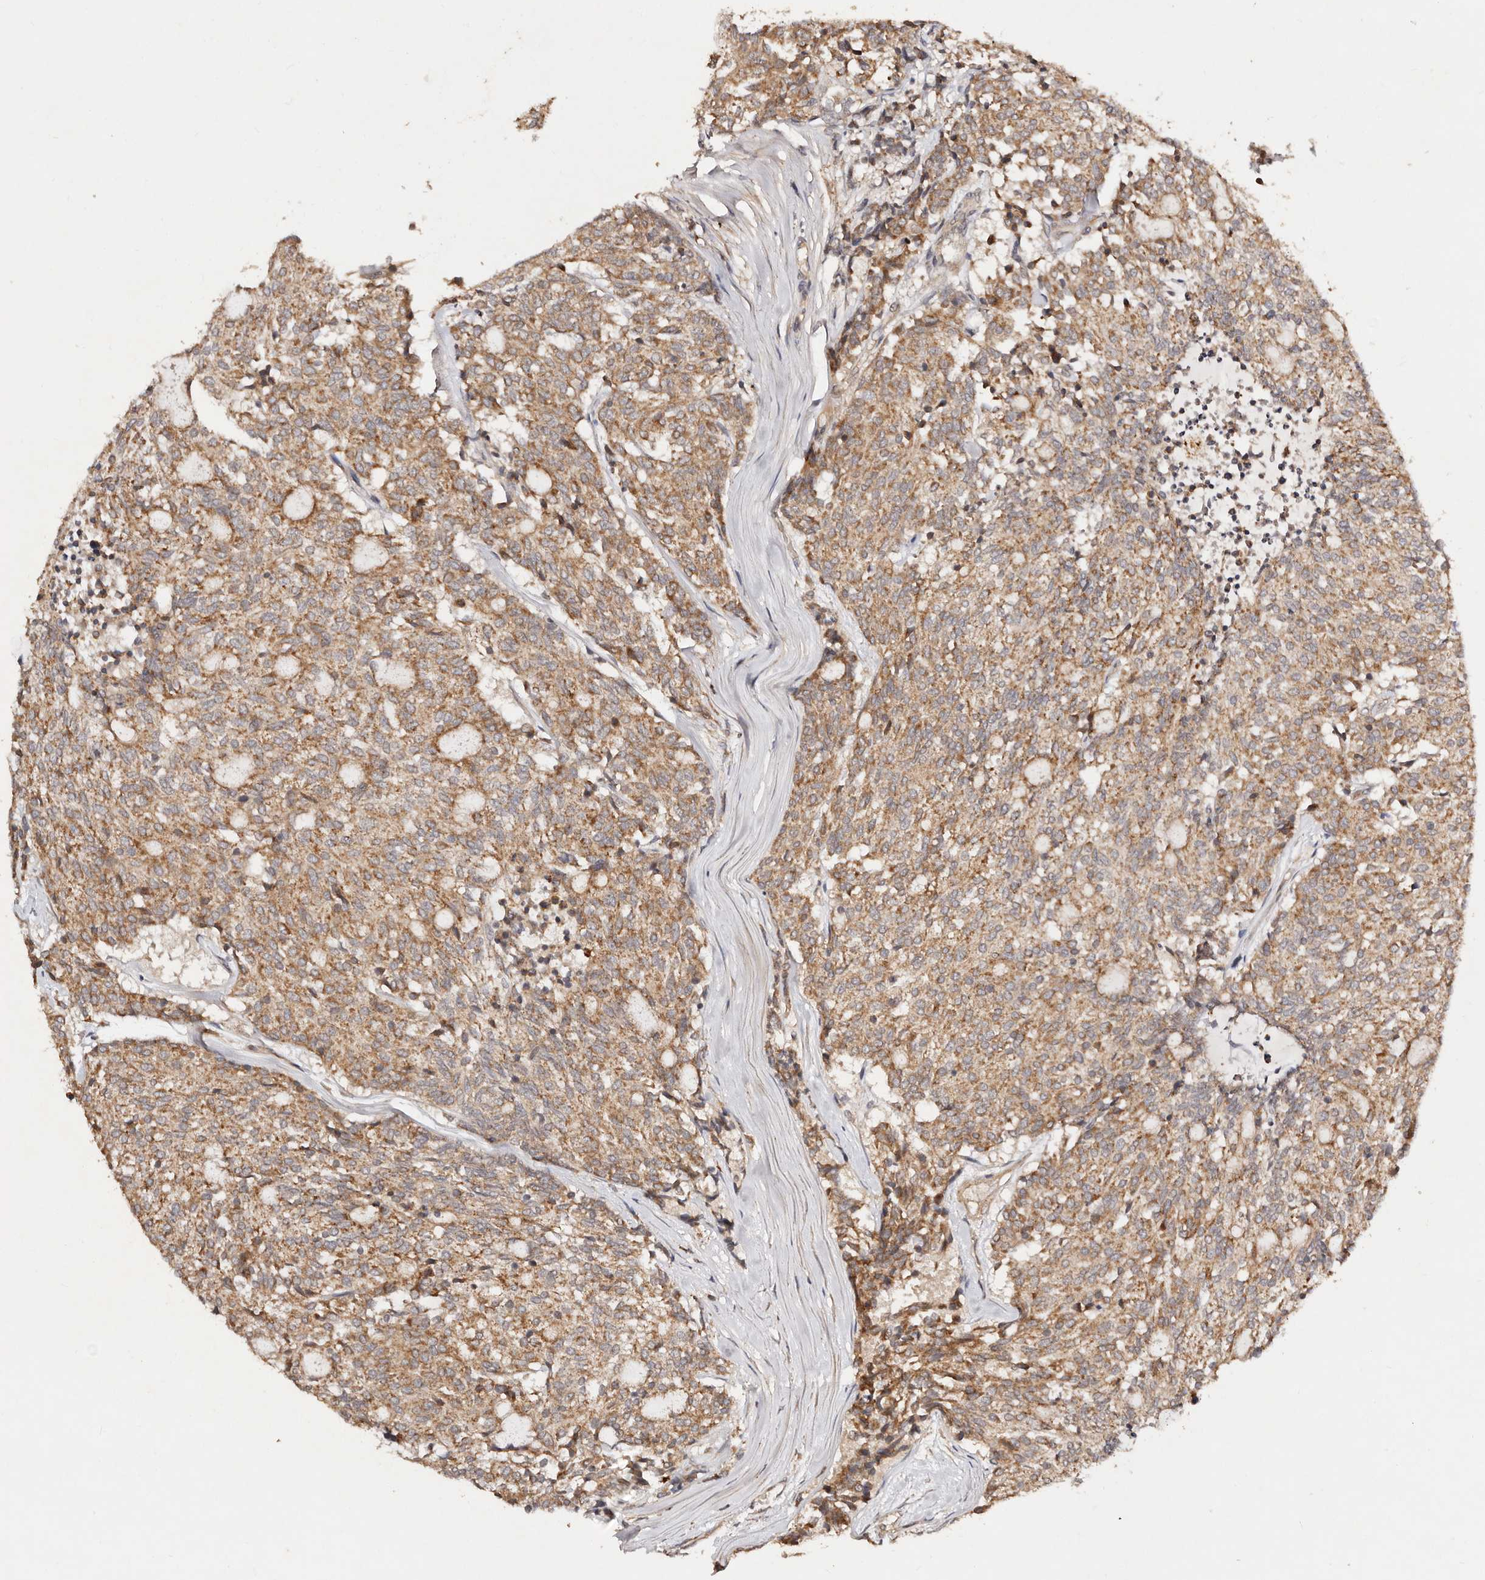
{"staining": {"intensity": "moderate", "quantity": ">75%", "location": "cytoplasmic/membranous"}, "tissue": "carcinoid", "cell_type": "Tumor cells", "image_type": "cancer", "snomed": [{"axis": "morphology", "description": "Carcinoid, malignant, NOS"}, {"axis": "topography", "description": "Pancreas"}], "caption": "Protein positivity by immunohistochemistry (IHC) demonstrates moderate cytoplasmic/membranous staining in about >75% of tumor cells in malignant carcinoid.", "gene": "DENND11", "patient": {"sex": "female", "age": 54}}